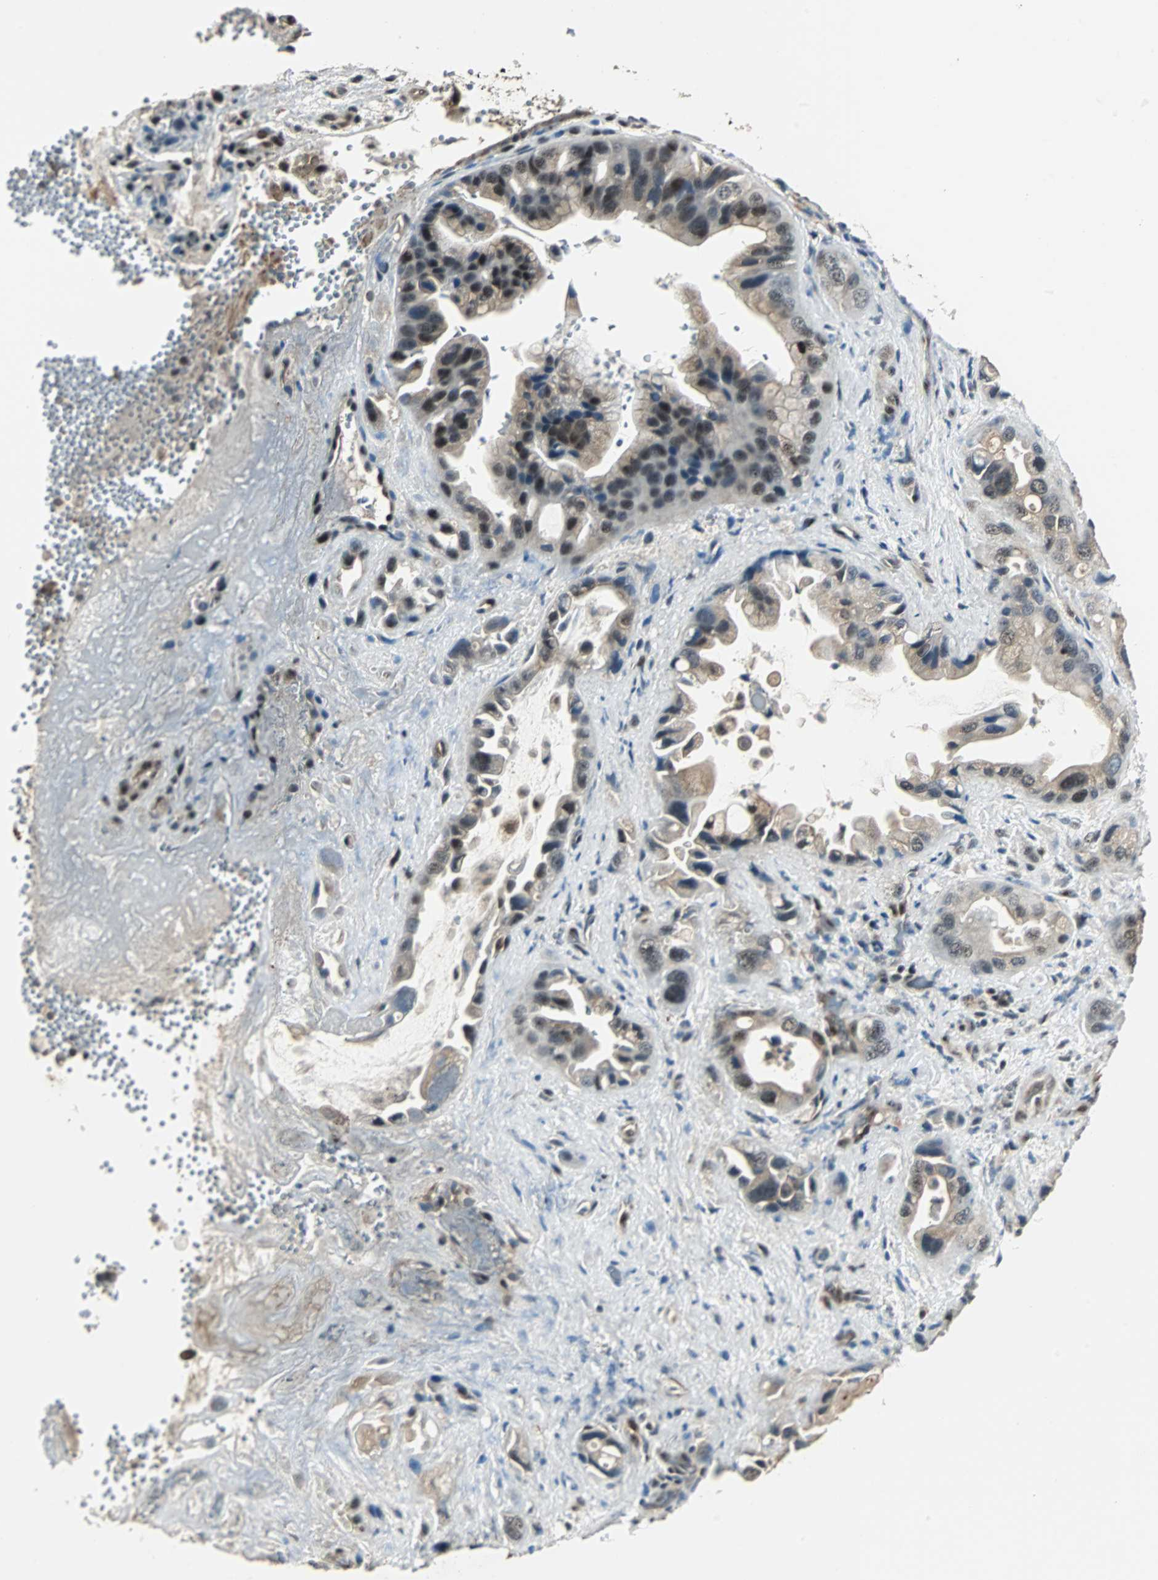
{"staining": {"intensity": "moderate", "quantity": "<25%", "location": "nuclear"}, "tissue": "pancreatic cancer", "cell_type": "Tumor cells", "image_type": "cancer", "snomed": [{"axis": "morphology", "description": "Adenocarcinoma, NOS"}, {"axis": "topography", "description": "Pancreas"}], "caption": "Brown immunohistochemical staining in human pancreatic cancer (adenocarcinoma) shows moderate nuclear expression in about <25% of tumor cells.", "gene": "MED4", "patient": {"sex": "female", "age": 77}}